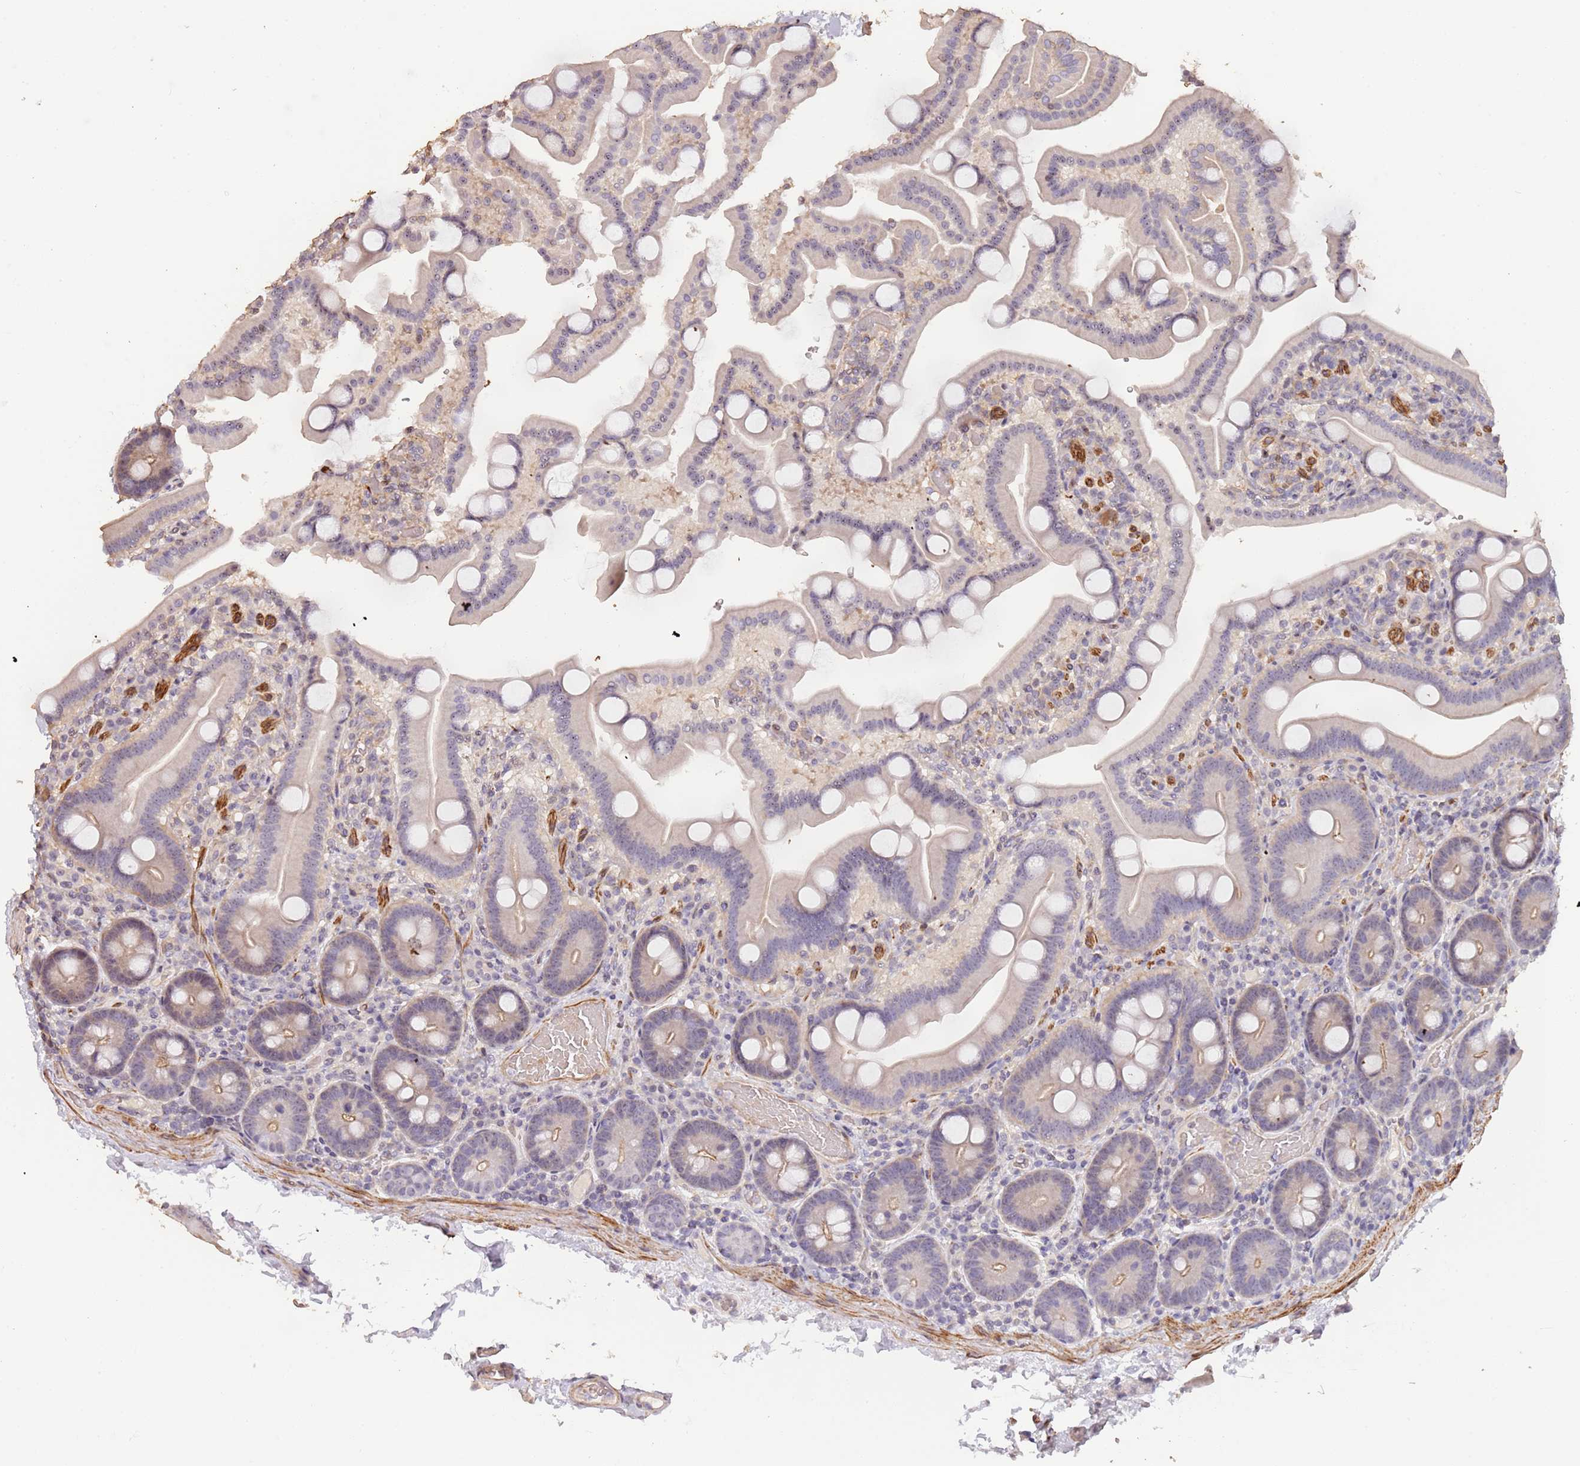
{"staining": {"intensity": "weak", "quantity": "<25%", "location": "cytoplasmic/membranous"}, "tissue": "duodenum", "cell_type": "Glandular cells", "image_type": "normal", "snomed": [{"axis": "morphology", "description": "Normal tissue, NOS"}, {"axis": "topography", "description": "Duodenum"}], "caption": "Human duodenum stained for a protein using immunohistochemistry (IHC) displays no expression in glandular cells.", "gene": "ADTRP", "patient": {"sex": "male", "age": 55}}